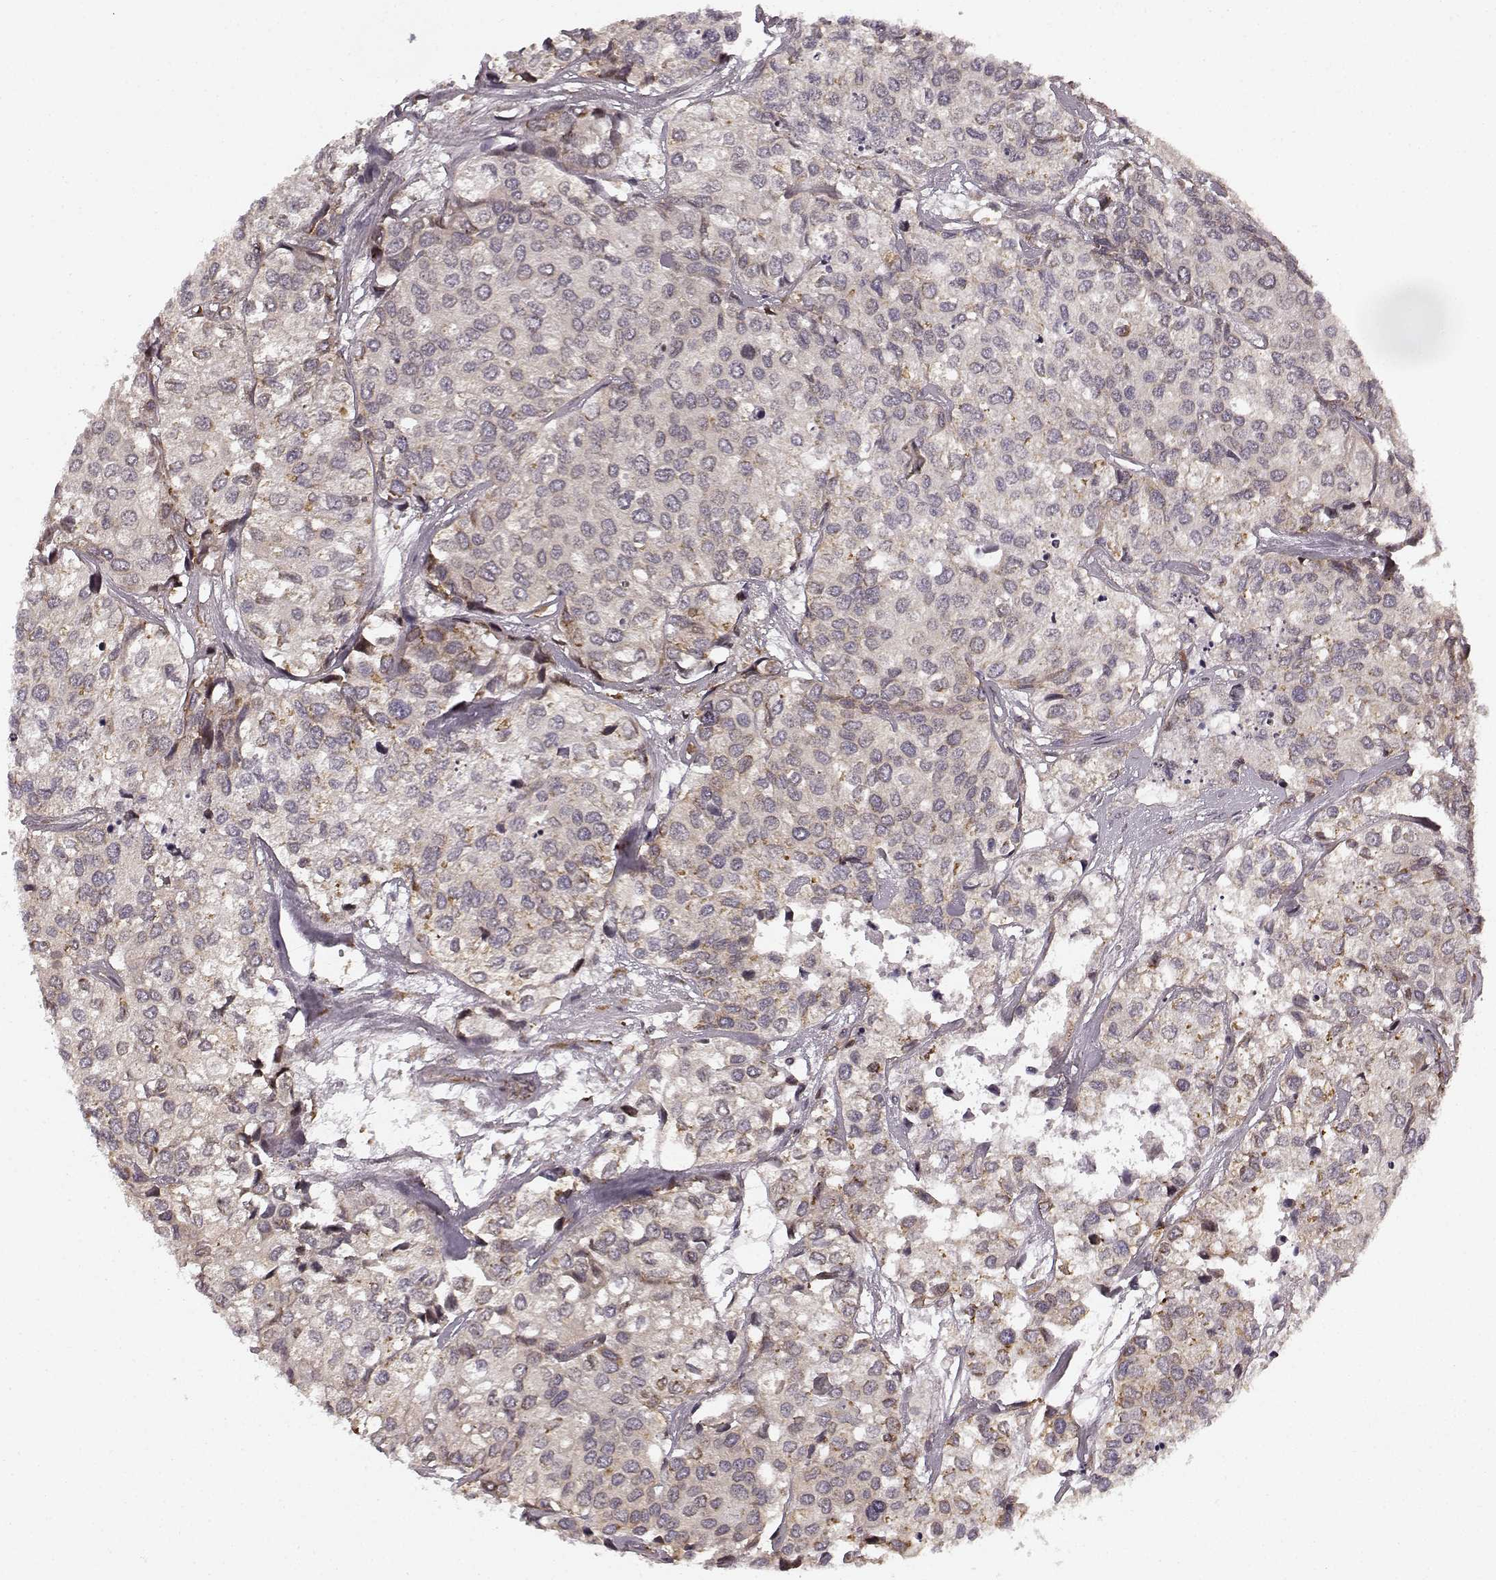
{"staining": {"intensity": "moderate", "quantity": "<25%", "location": "cytoplasmic/membranous"}, "tissue": "urothelial cancer", "cell_type": "Tumor cells", "image_type": "cancer", "snomed": [{"axis": "morphology", "description": "Urothelial carcinoma, High grade"}, {"axis": "topography", "description": "Urinary bladder"}], "caption": "The histopathology image displays a brown stain indicating the presence of a protein in the cytoplasmic/membranous of tumor cells in urothelial cancer. (DAB (3,3'-diaminobenzidine) IHC, brown staining for protein, blue staining for nuclei).", "gene": "TMEM14A", "patient": {"sex": "male", "age": 73}}